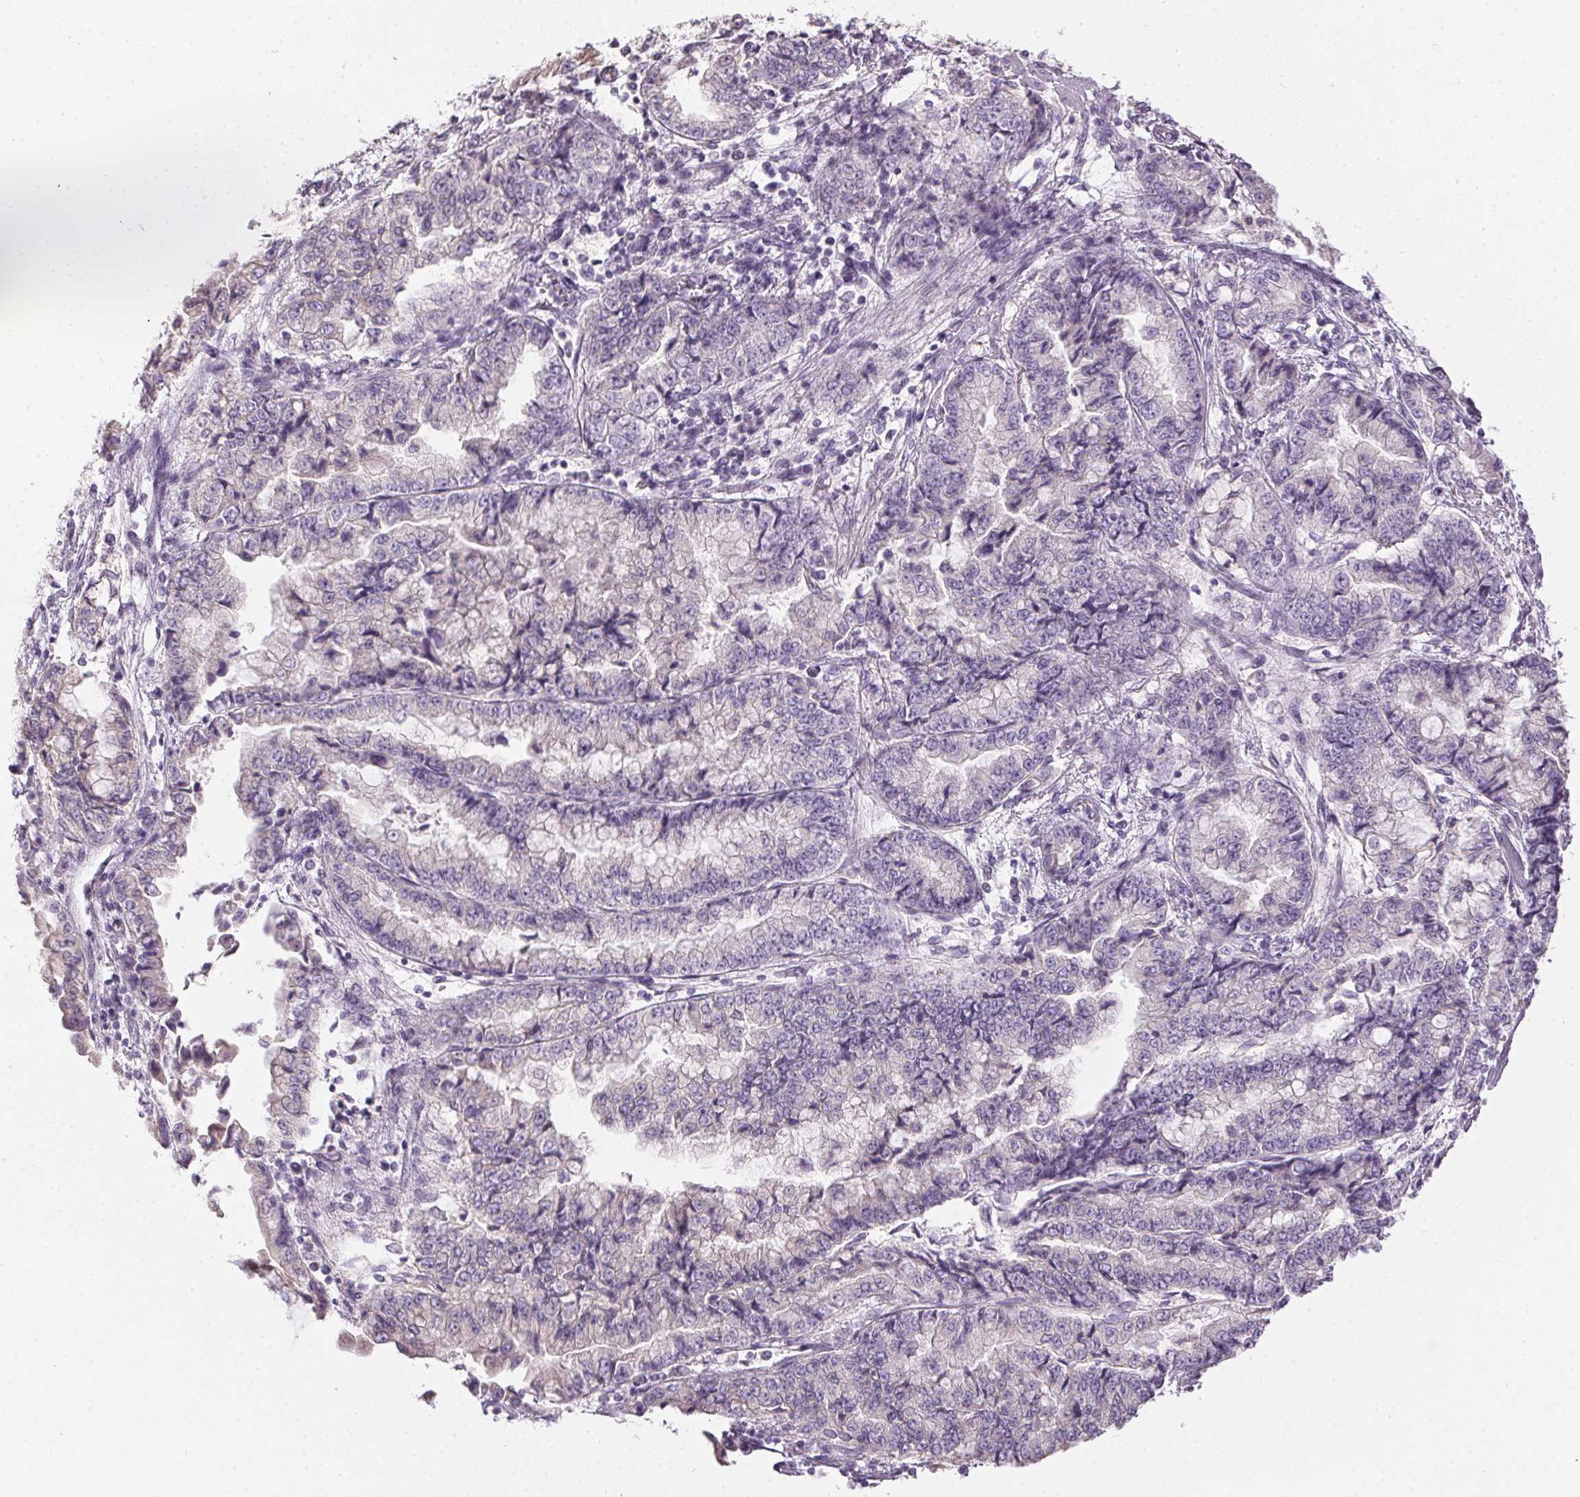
{"staining": {"intensity": "negative", "quantity": "none", "location": "none"}, "tissue": "stomach cancer", "cell_type": "Tumor cells", "image_type": "cancer", "snomed": [{"axis": "morphology", "description": "Adenocarcinoma, NOS"}, {"axis": "topography", "description": "Stomach, upper"}], "caption": "Stomach cancer (adenocarcinoma) stained for a protein using immunohistochemistry demonstrates no positivity tumor cells.", "gene": "CTCFL", "patient": {"sex": "female", "age": 74}}